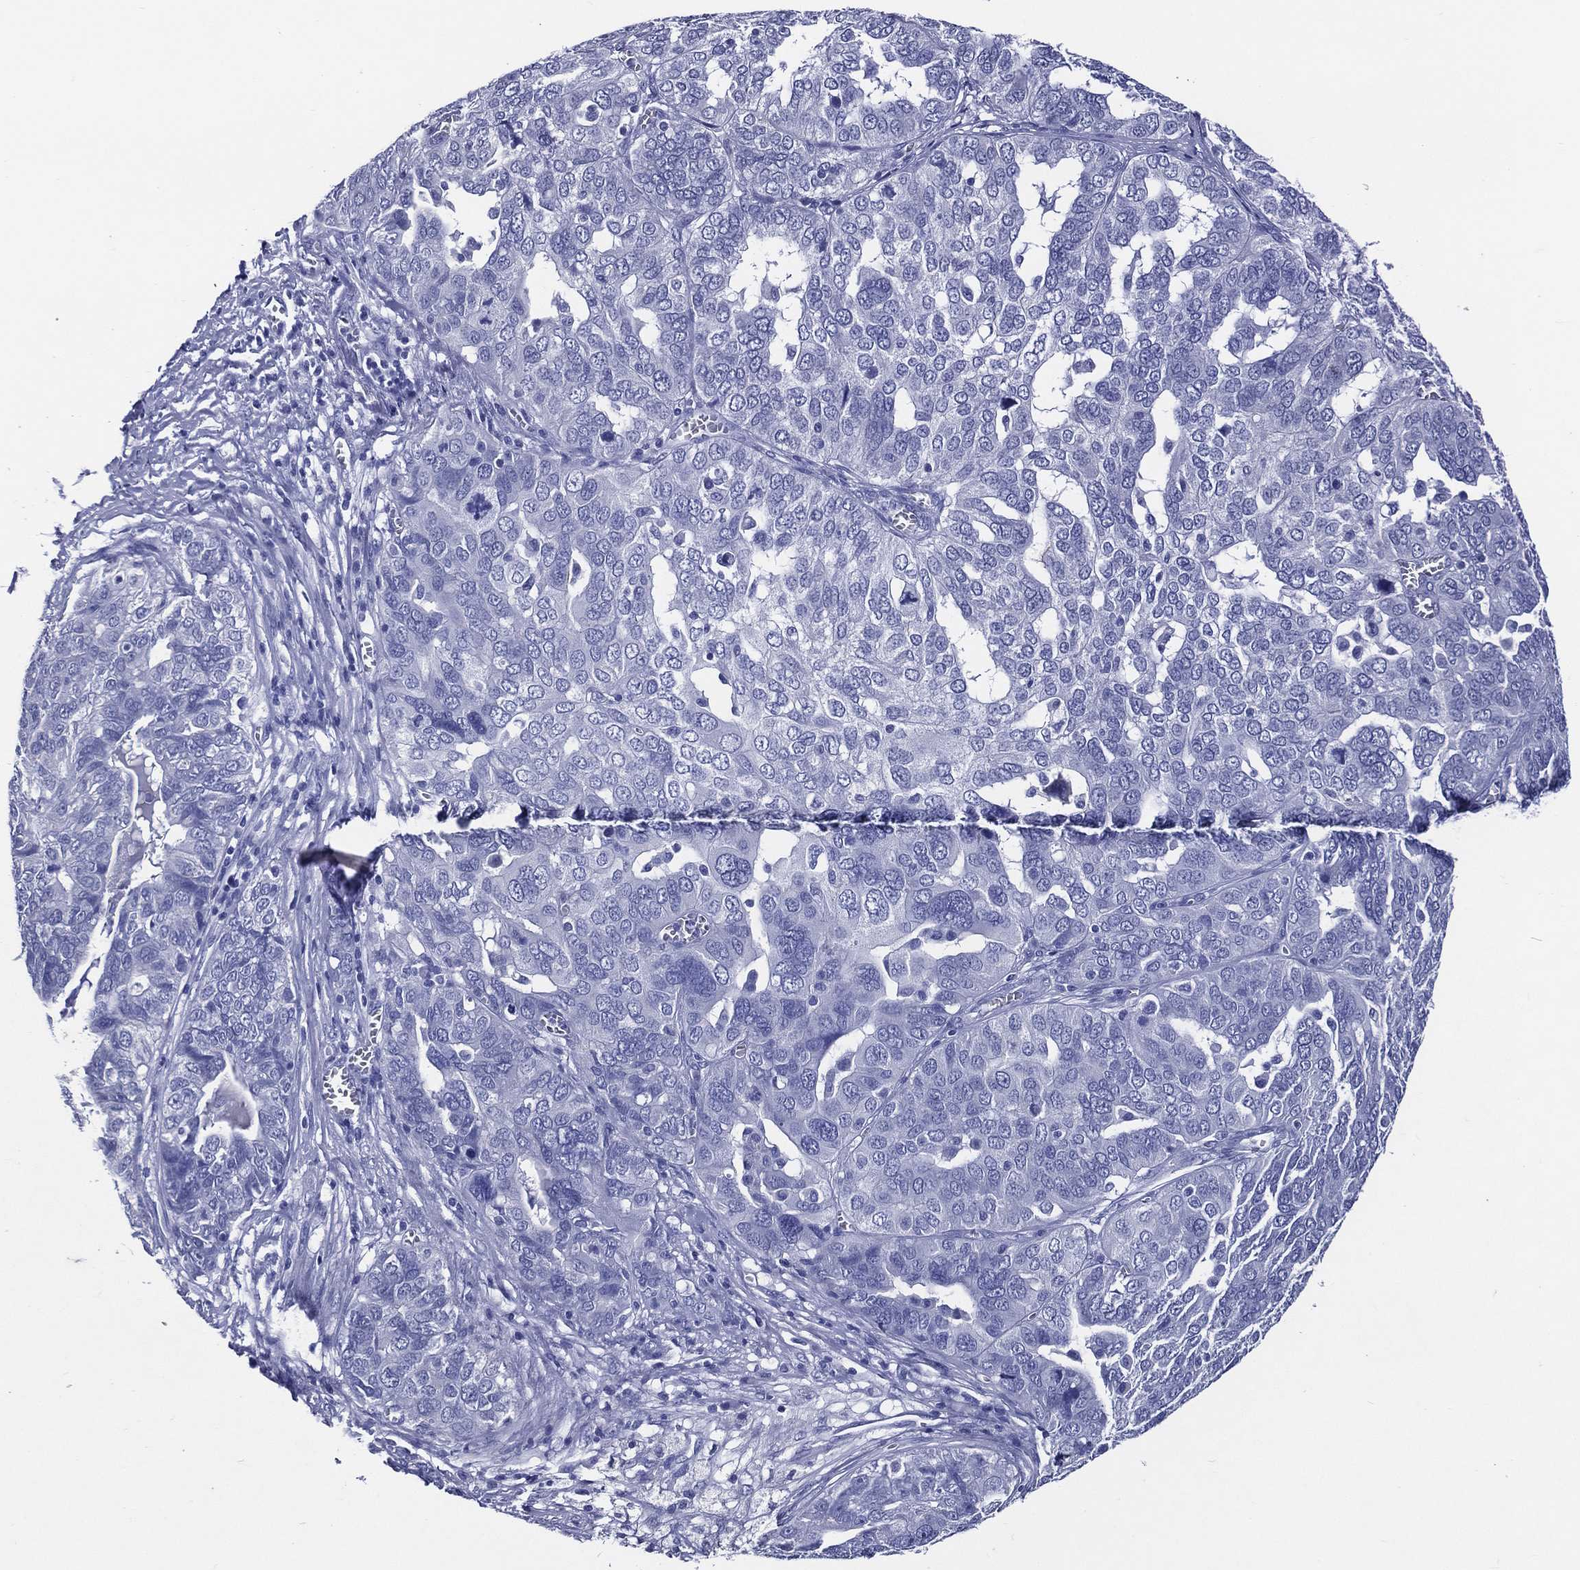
{"staining": {"intensity": "negative", "quantity": "none", "location": "none"}, "tissue": "ovarian cancer", "cell_type": "Tumor cells", "image_type": "cancer", "snomed": [{"axis": "morphology", "description": "Carcinoma, endometroid"}, {"axis": "topography", "description": "Soft tissue"}, {"axis": "topography", "description": "Ovary"}], "caption": "Immunohistochemistry (IHC) of endometroid carcinoma (ovarian) reveals no positivity in tumor cells. (DAB immunohistochemistry, high magnification).", "gene": "ACE2", "patient": {"sex": "female", "age": 52}}